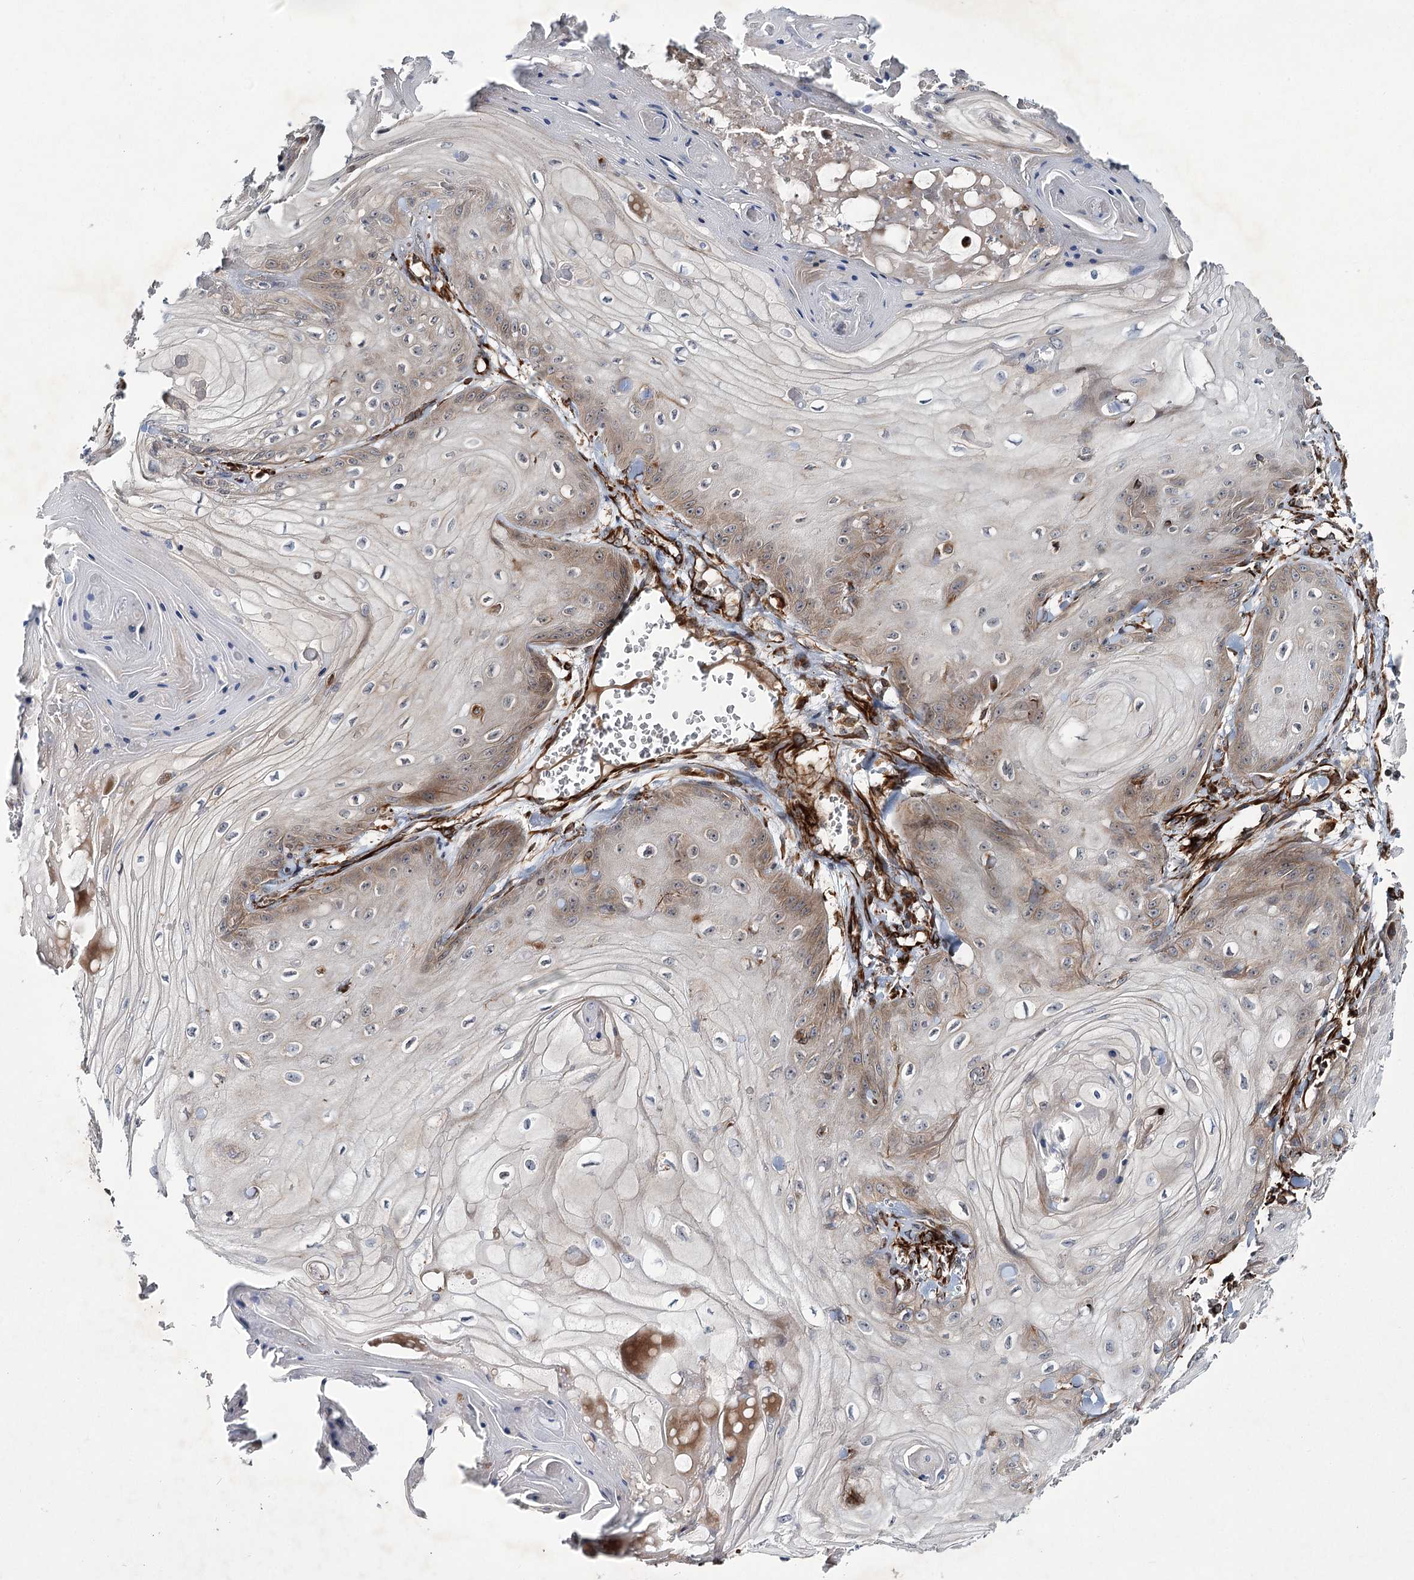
{"staining": {"intensity": "weak", "quantity": "25%-75%", "location": "cytoplasmic/membranous"}, "tissue": "skin cancer", "cell_type": "Tumor cells", "image_type": "cancer", "snomed": [{"axis": "morphology", "description": "Squamous cell carcinoma, NOS"}, {"axis": "topography", "description": "Skin"}], "caption": "Immunohistochemistry photomicrograph of human skin cancer stained for a protein (brown), which displays low levels of weak cytoplasmic/membranous expression in about 25%-75% of tumor cells.", "gene": "DPEP2", "patient": {"sex": "male", "age": 74}}